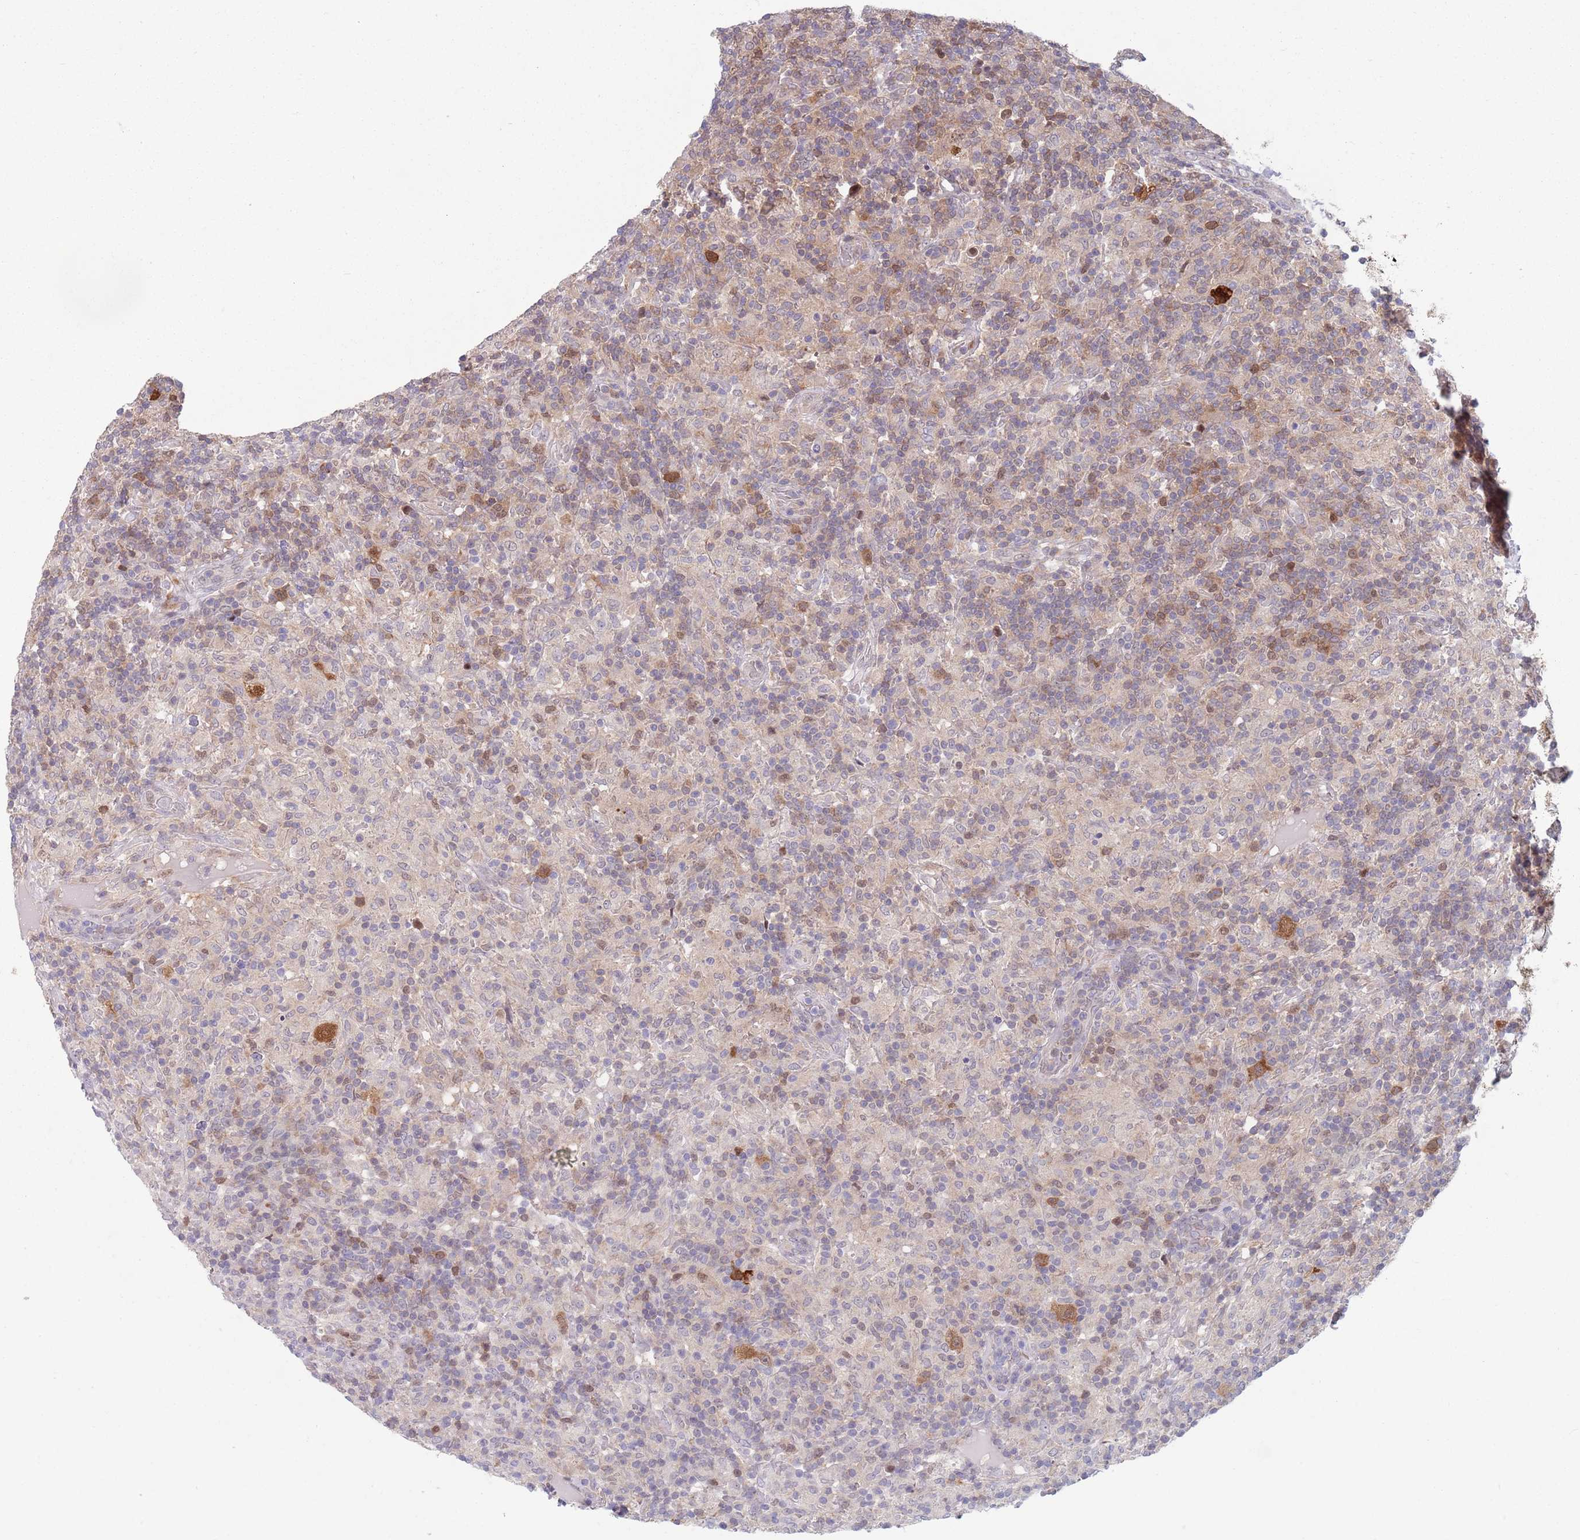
{"staining": {"intensity": "moderate", "quantity": "25%-75%", "location": "cytoplasmic/membranous,nuclear"}, "tissue": "lymphoma", "cell_type": "Tumor cells", "image_type": "cancer", "snomed": [{"axis": "morphology", "description": "Hodgkin's disease, NOS"}, {"axis": "topography", "description": "Lymph node"}], "caption": "Protein expression analysis of human Hodgkin's disease reveals moderate cytoplasmic/membranous and nuclear staining in approximately 25%-75% of tumor cells.", "gene": "CLNS1A", "patient": {"sex": "male", "age": 70}}